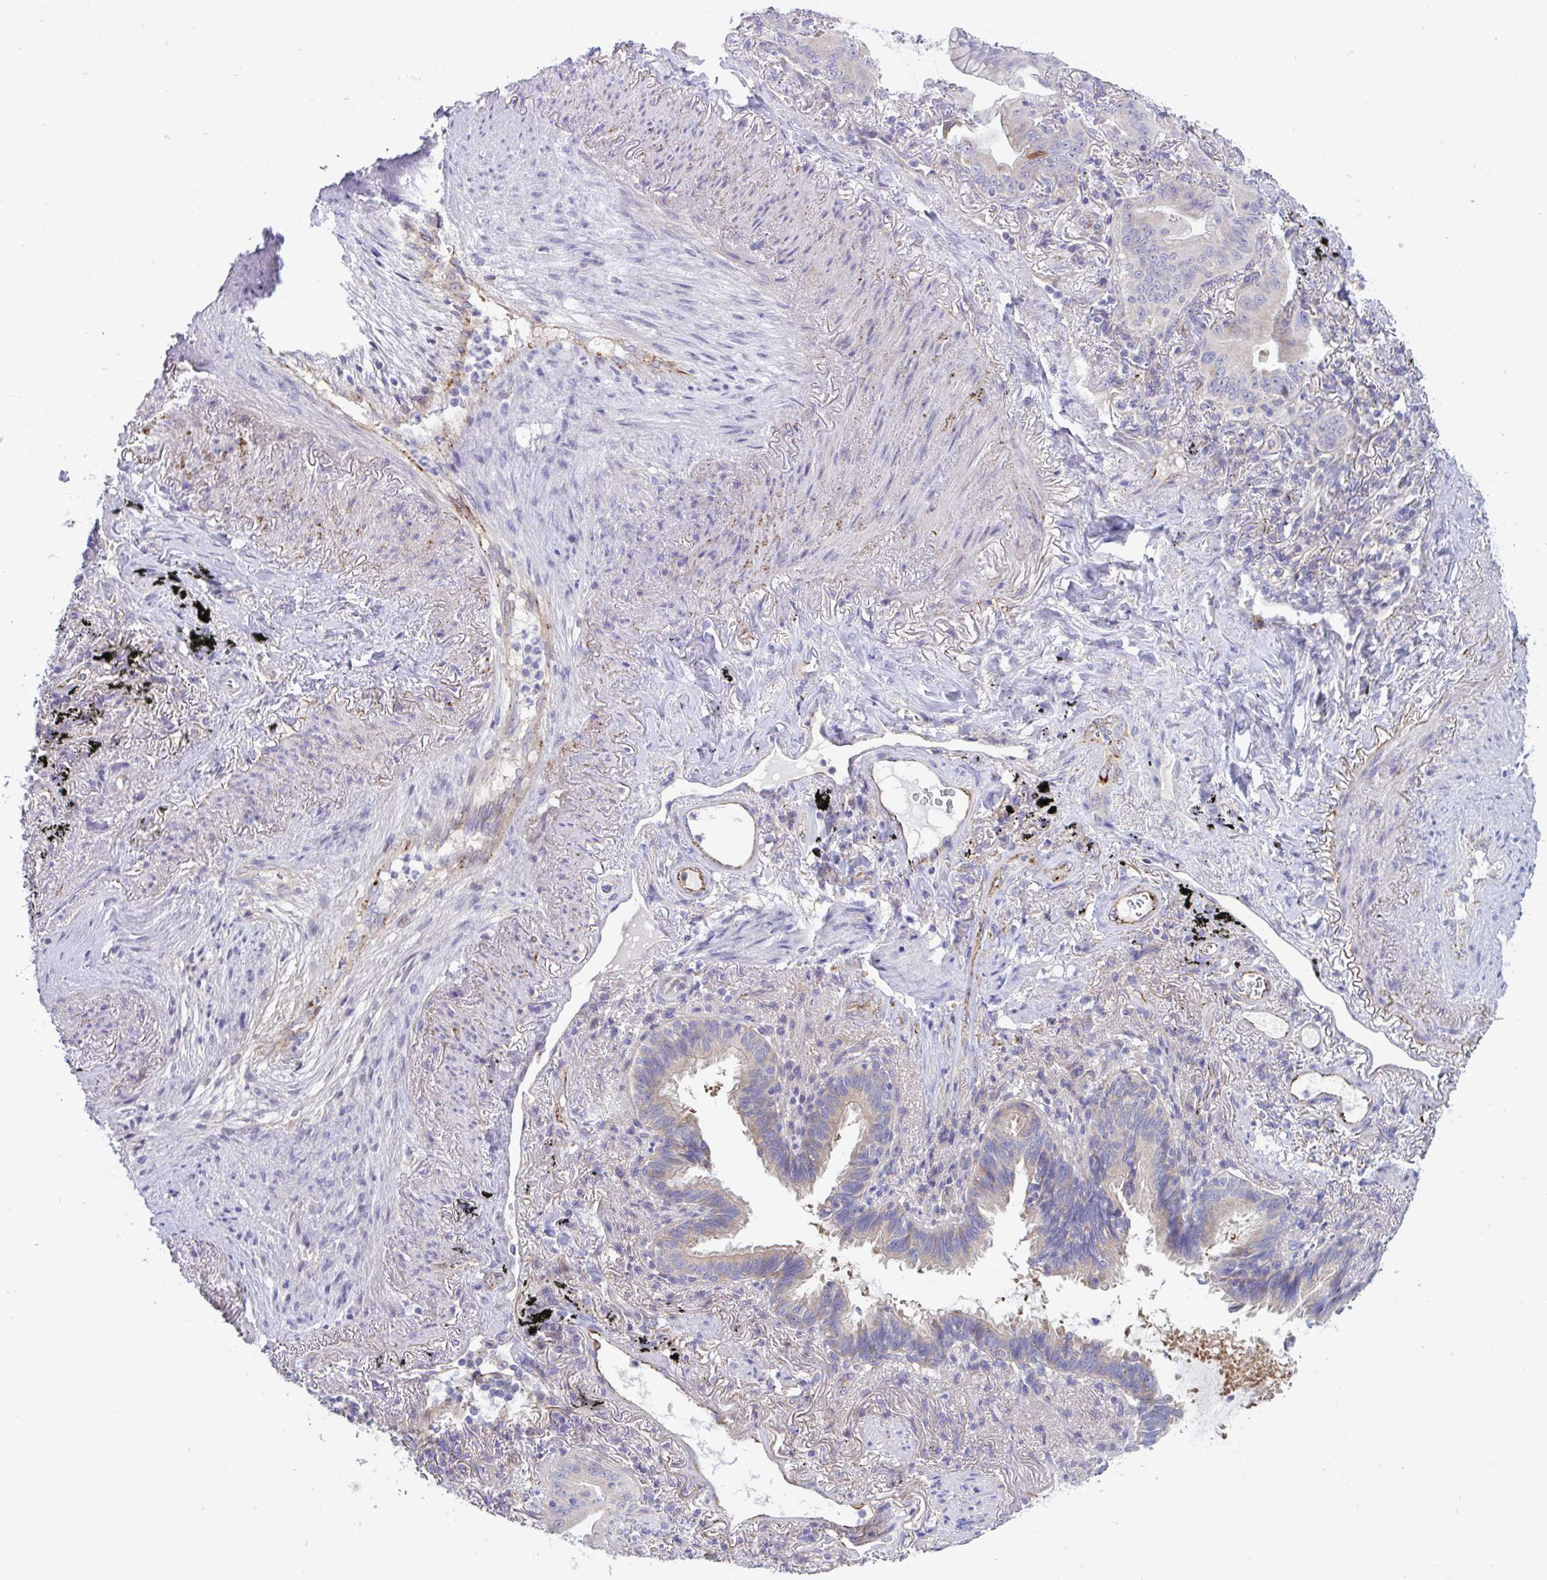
{"staining": {"intensity": "negative", "quantity": "none", "location": "none"}, "tissue": "lung cancer", "cell_type": "Tumor cells", "image_type": "cancer", "snomed": [{"axis": "morphology", "description": "Adenocarcinoma, NOS"}, {"axis": "topography", "description": "Lung"}], "caption": "Human lung adenocarcinoma stained for a protein using immunohistochemistry (IHC) demonstrates no expression in tumor cells.", "gene": "IL37", "patient": {"sex": "male", "age": 77}}